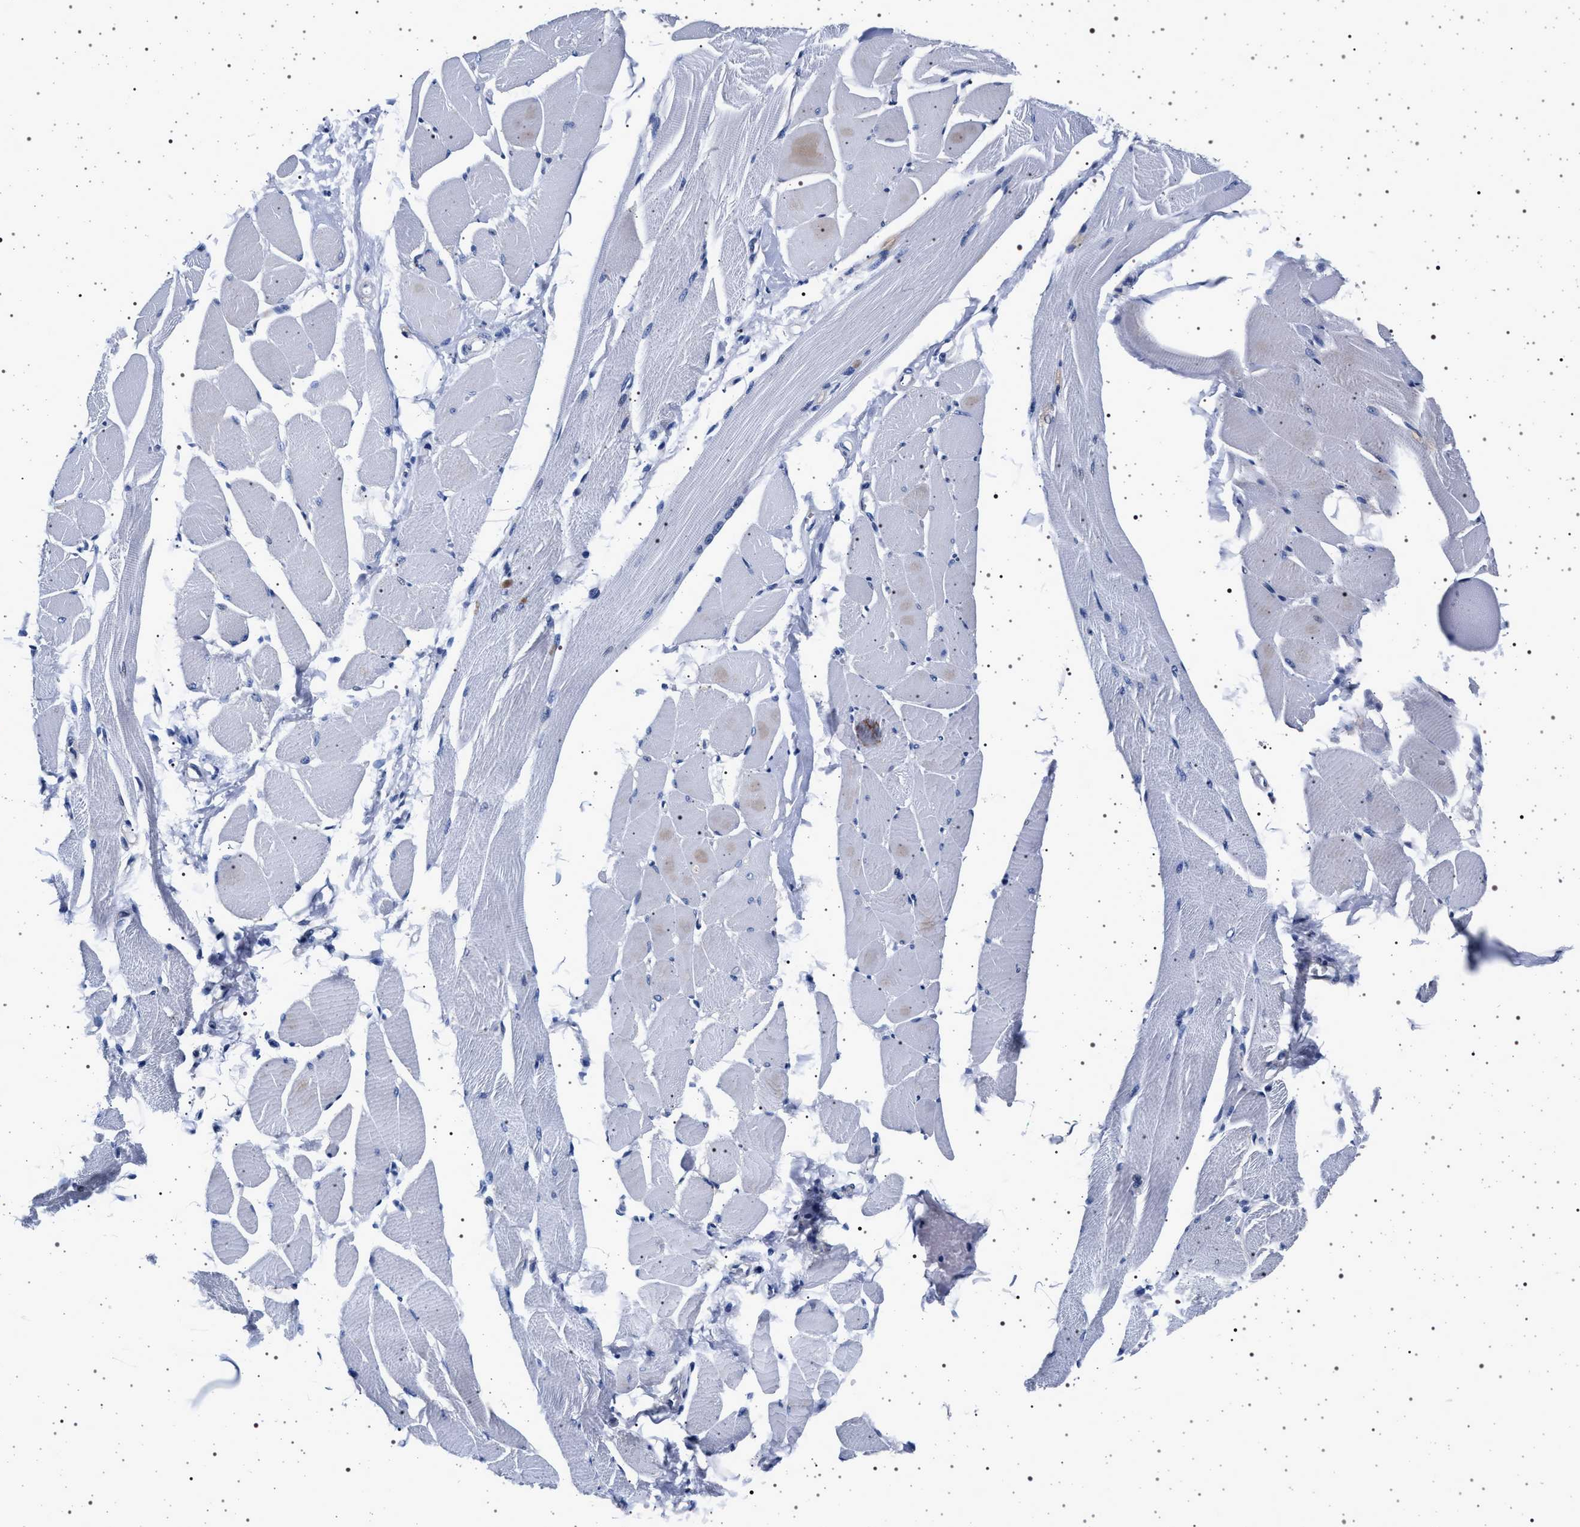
{"staining": {"intensity": "negative", "quantity": "none", "location": "none"}, "tissue": "skeletal muscle", "cell_type": "Myocytes", "image_type": "normal", "snomed": [{"axis": "morphology", "description": "Normal tissue, NOS"}, {"axis": "topography", "description": "Skeletal muscle"}, {"axis": "topography", "description": "Peripheral nerve tissue"}], "caption": "Immunohistochemical staining of benign skeletal muscle shows no significant expression in myocytes. Brightfield microscopy of immunohistochemistry (IHC) stained with DAB (brown) and hematoxylin (blue), captured at high magnification.", "gene": "SLC9A1", "patient": {"sex": "female", "age": 84}}